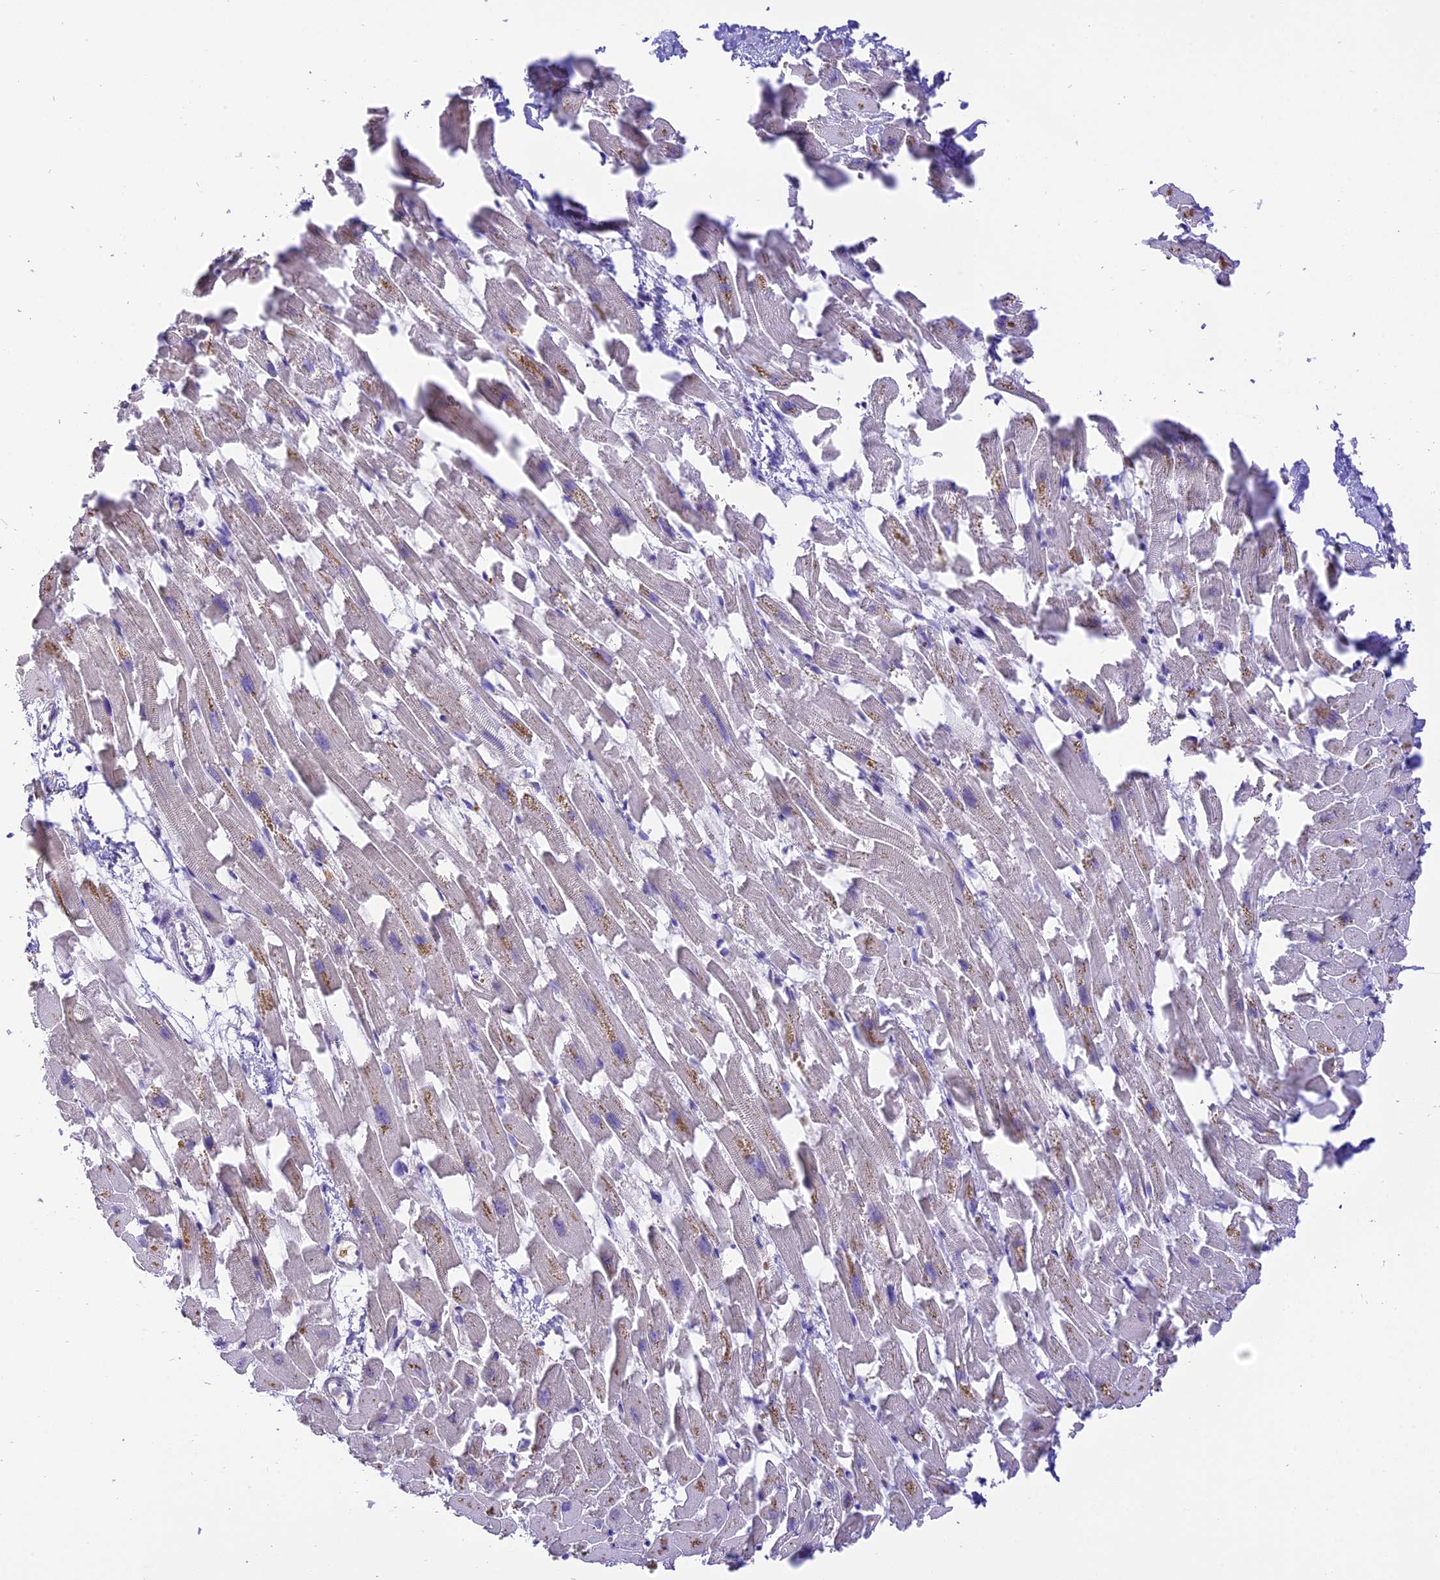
{"staining": {"intensity": "negative", "quantity": "none", "location": "none"}, "tissue": "heart muscle", "cell_type": "Cardiomyocytes", "image_type": "normal", "snomed": [{"axis": "morphology", "description": "Normal tissue, NOS"}, {"axis": "topography", "description": "Heart"}], "caption": "This is an immunohistochemistry (IHC) histopathology image of benign heart muscle. There is no positivity in cardiomyocytes.", "gene": "AHSP", "patient": {"sex": "female", "age": 64}}